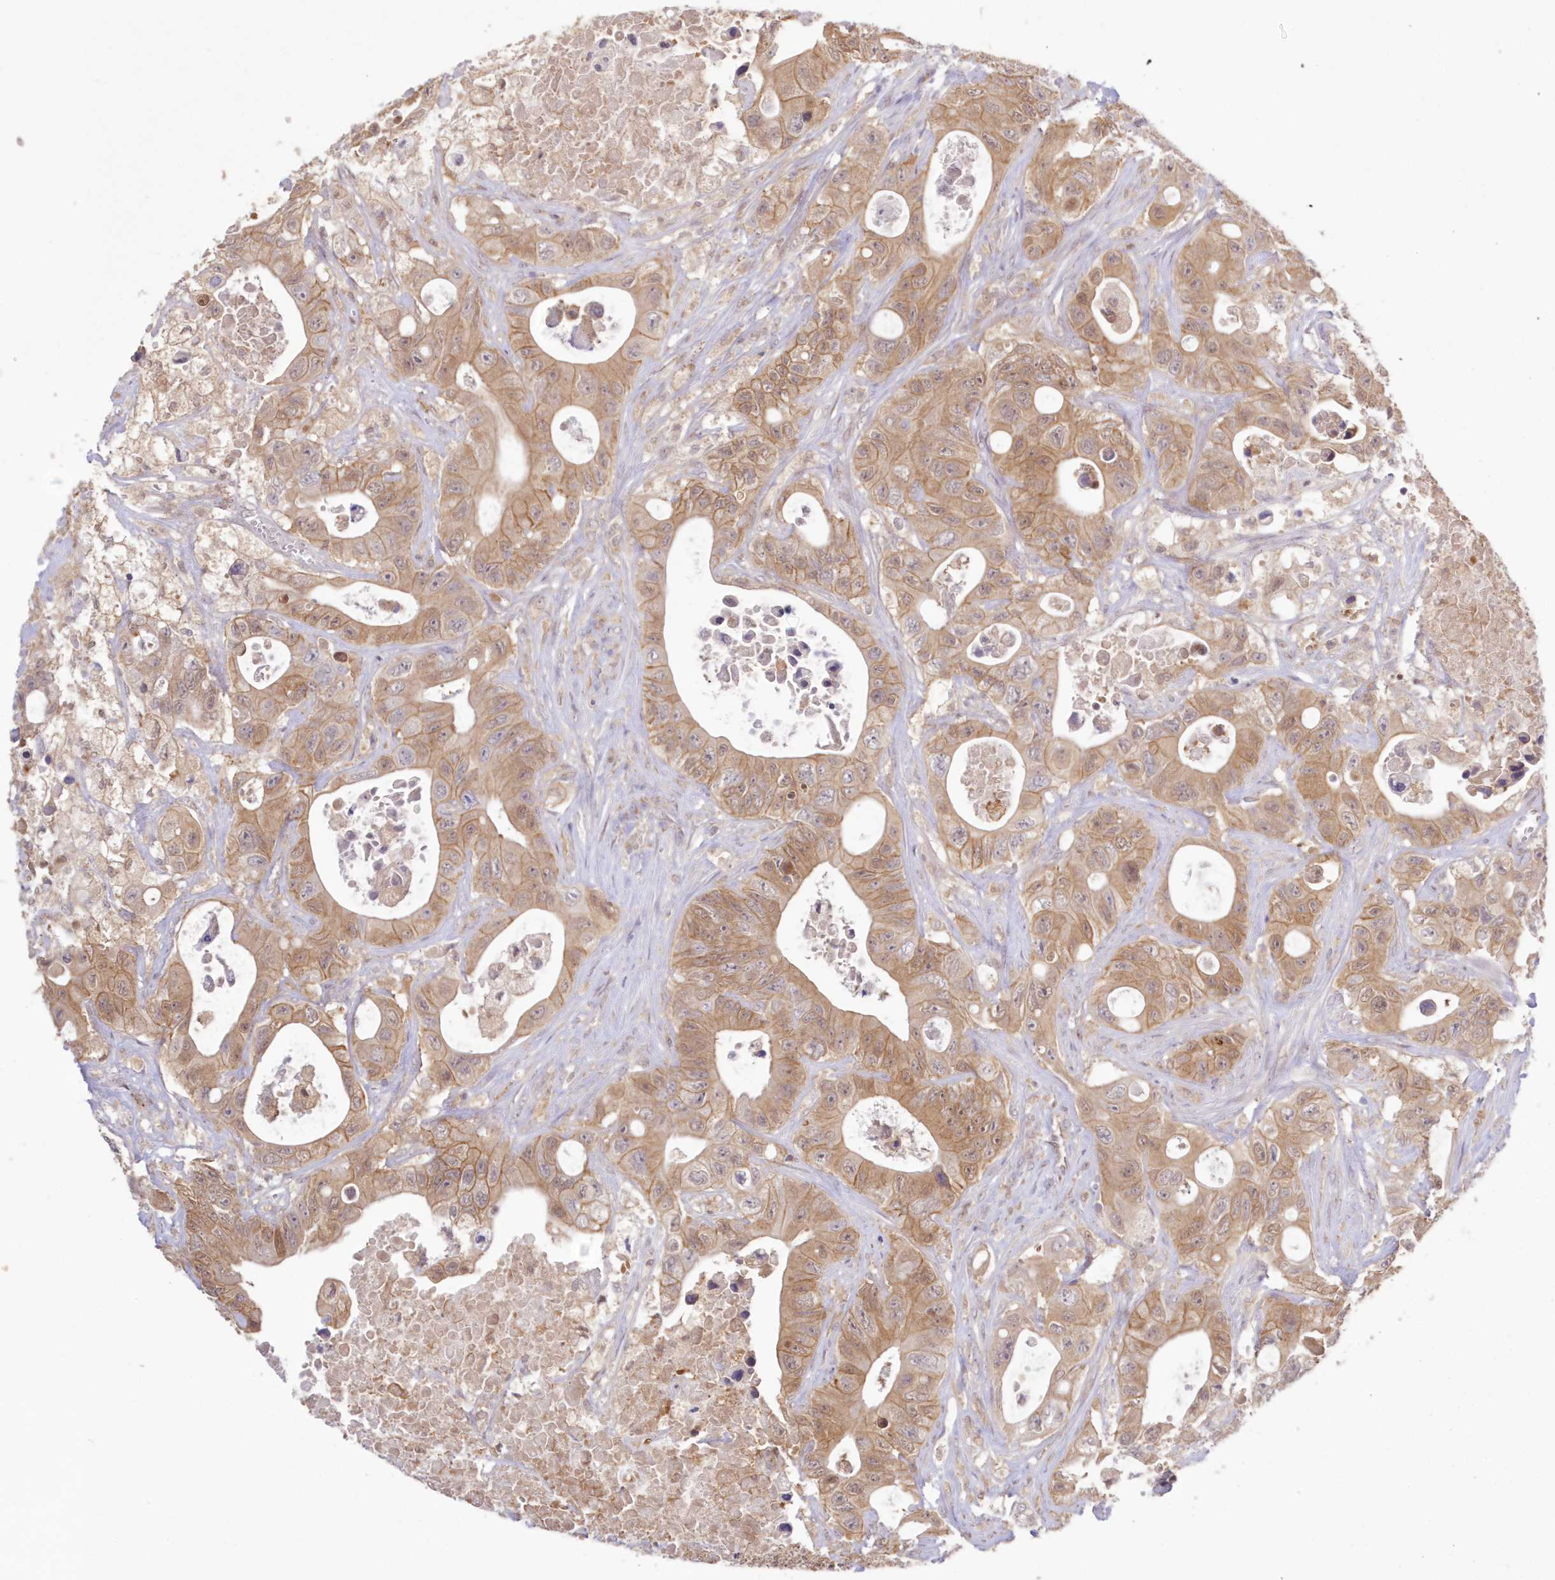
{"staining": {"intensity": "moderate", "quantity": ">75%", "location": "cytoplasmic/membranous"}, "tissue": "colorectal cancer", "cell_type": "Tumor cells", "image_type": "cancer", "snomed": [{"axis": "morphology", "description": "Adenocarcinoma, NOS"}, {"axis": "topography", "description": "Colon"}], "caption": "Immunohistochemistry of human colorectal cancer (adenocarcinoma) exhibits medium levels of moderate cytoplasmic/membranous staining in about >75% of tumor cells.", "gene": "RNPEP", "patient": {"sex": "female", "age": 46}}